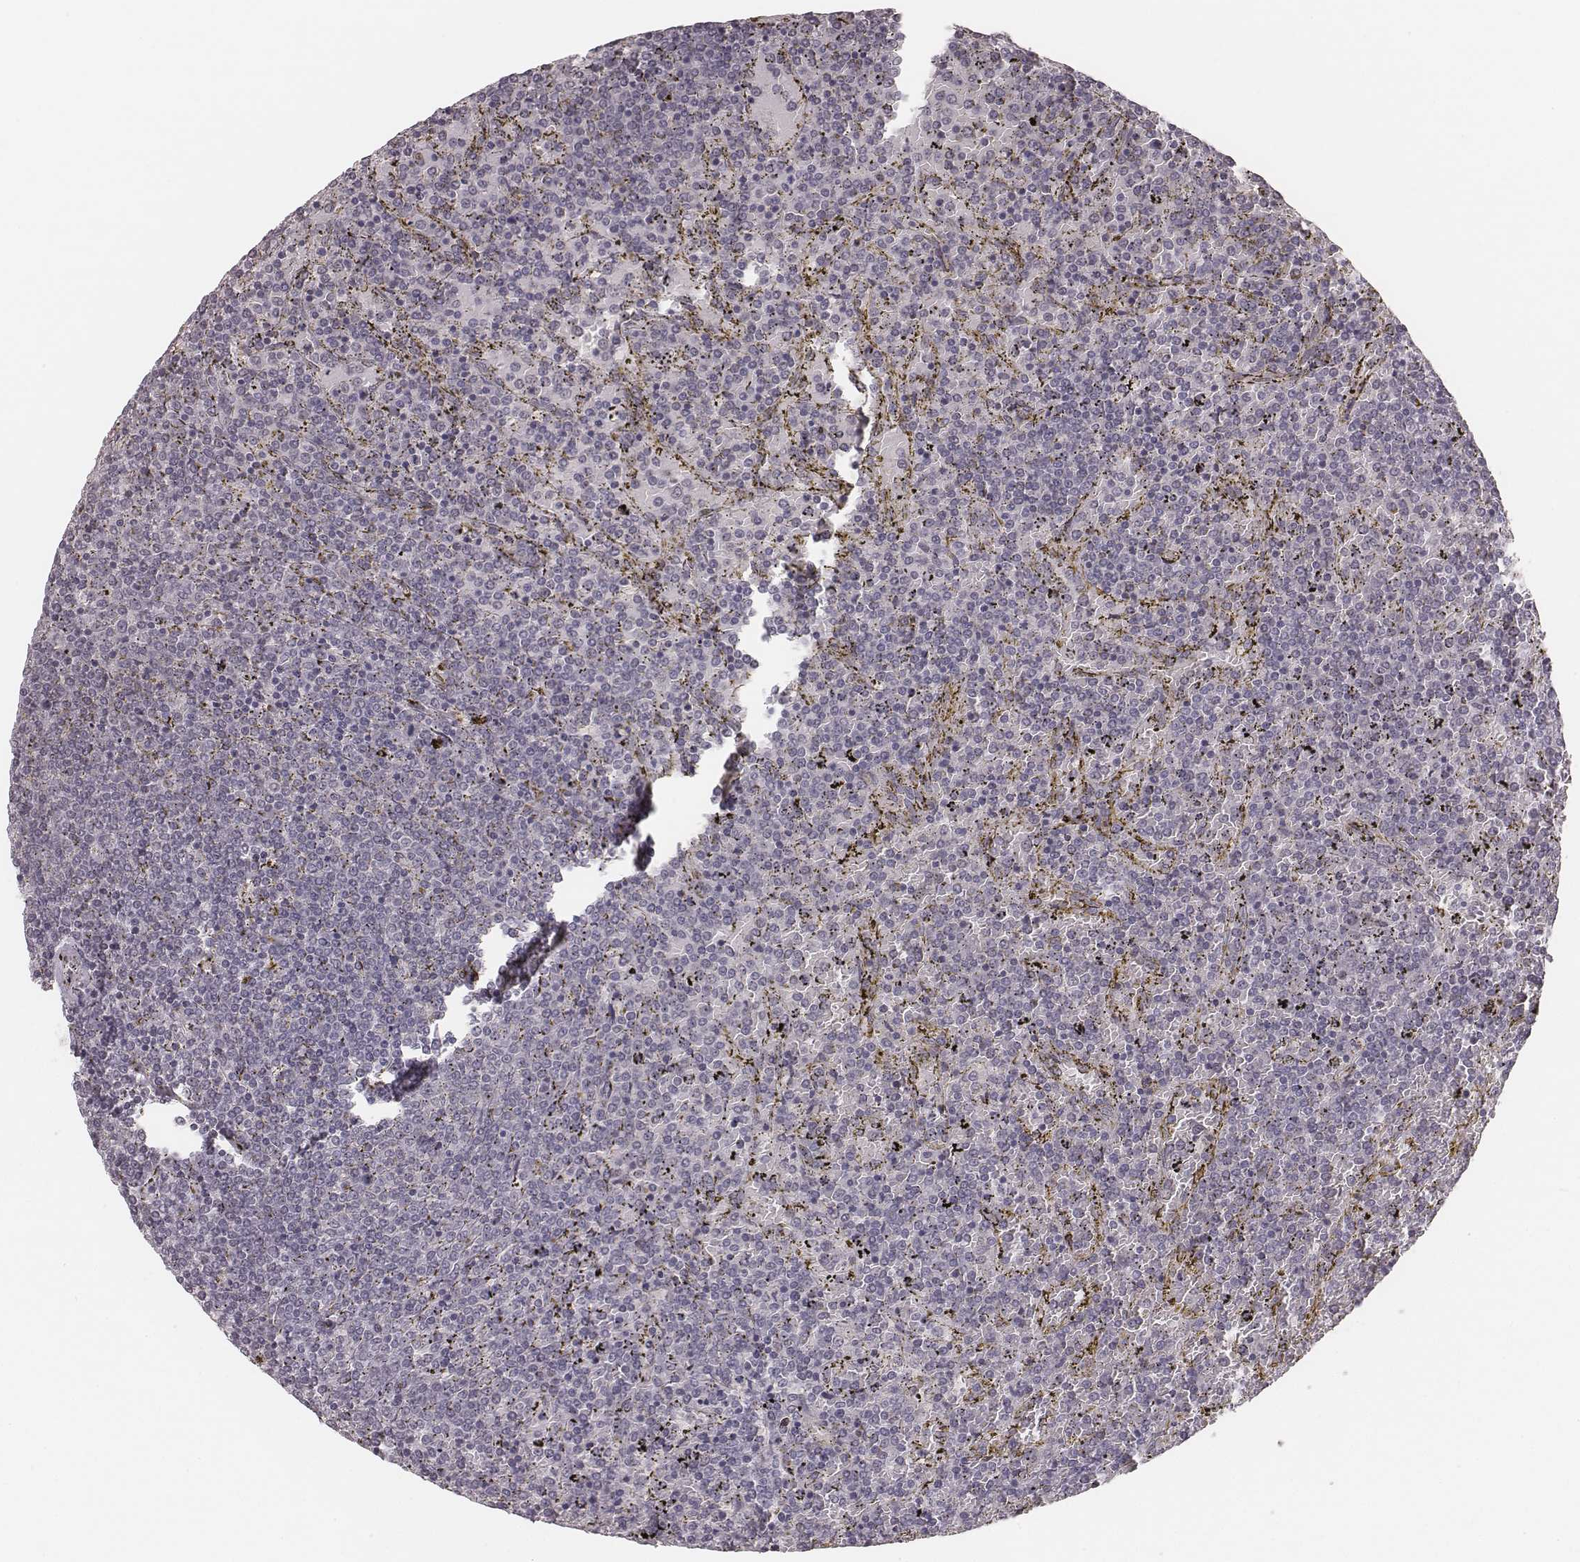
{"staining": {"intensity": "negative", "quantity": "none", "location": "none"}, "tissue": "lymphoma", "cell_type": "Tumor cells", "image_type": "cancer", "snomed": [{"axis": "morphology", "description": "Malignant lymphoma, non-Hodgkin's type, Low grade"}, {"axis": "topography", "description": "Spleen"}], "caption": "Immunohistochemistry (IHC) photomicrograph of neoplastic tissue: human lymphoma stained with DAB (3,3'-diaminobenzidine) displays no significant protein positivity in tumor cells.", "gene": "RPGRIP1", "patient": {"sex": "female", "age": 77}}